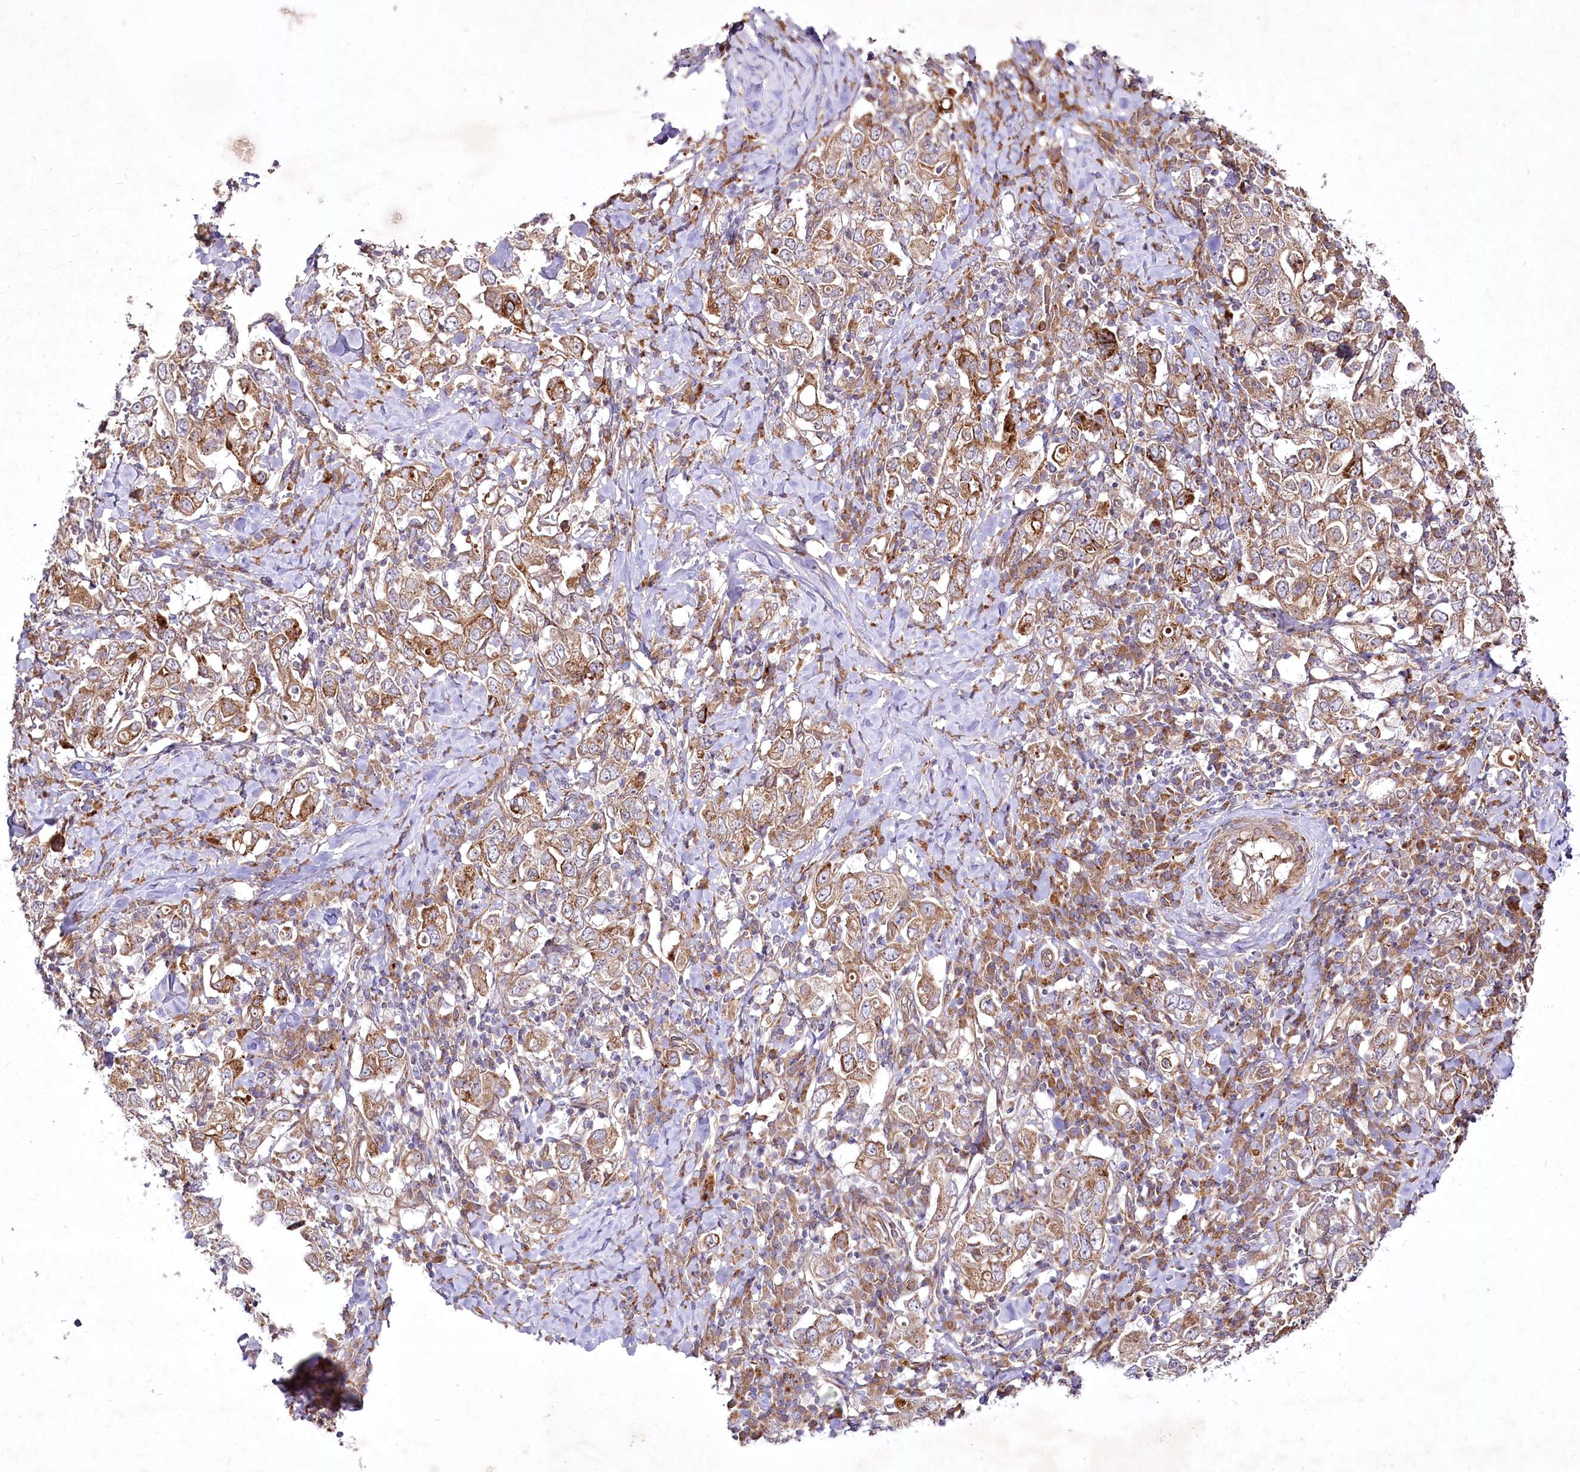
{"staining": {"intensity": "moderate", "quantity": ">75%", "location": "cytoplasmic/membranous"}, "tissue": "stomach cancer", "cell_type": "Tumor cells", "image_type": "cancer", "snomed": [{"axis": "morphology", "description": "Adenocarcinoma, NOS"}, {"axis": "topography", "description": "Stomach, upper"}], "caption": "Tumor cells exhibit medium levels of moderate cytoplasmic/membranous staining in approximately >75% of cells in human adenocarcinoma (stomach). Nuclei are stained in blue.", "gene": "PSTK", "patient": {"sex": "male", "age": 62}}